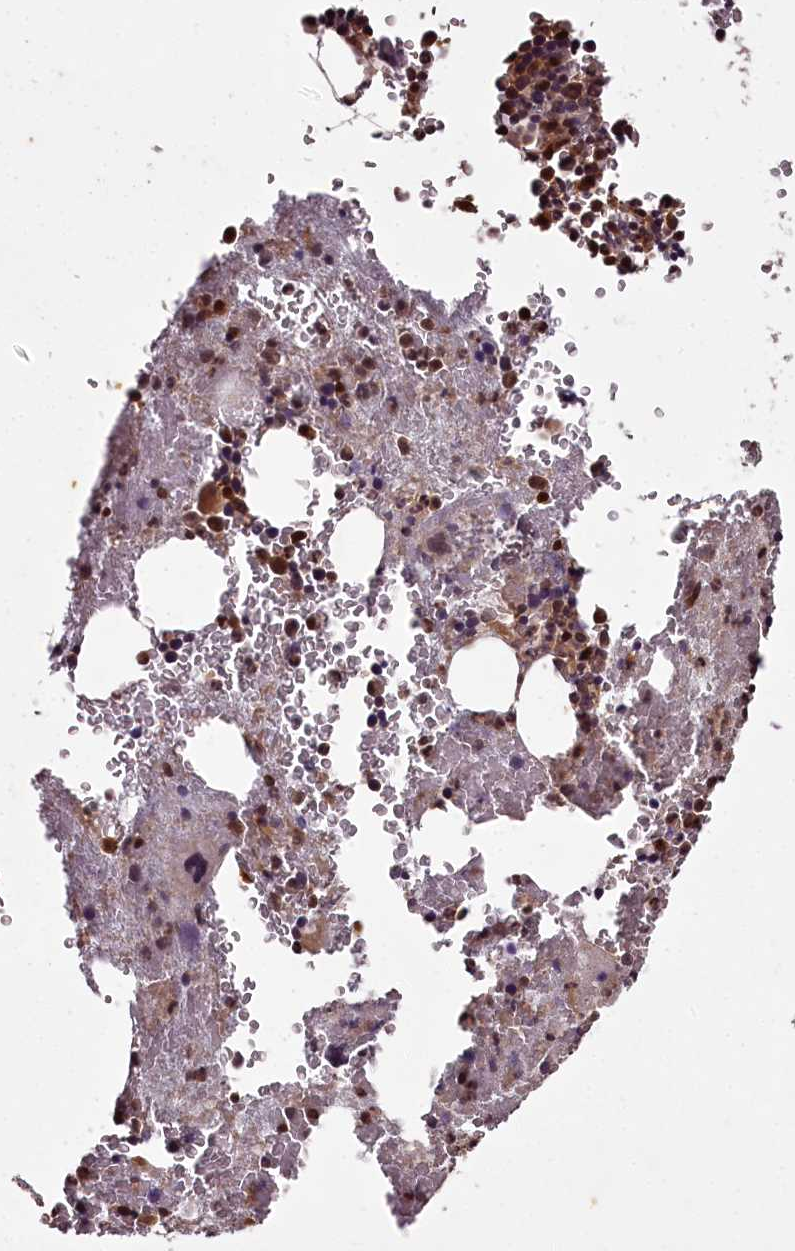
{"staining": {"intensity": "strong", "quantity": ">75%", "location": "cytoplasmic/membranous,nuclear"}, "tissue": "bone marrow", "cell_type": "Hematopoietic cells", "image_type": "normal", "snomed": [{"axis": "morphology", "description": "Normal tissue, NOS"}, {"axis": "topography", "description": "Bone marrow"}], "caption": "Human bone marrow stained with a brown dye exhibits strong cytoplasmic/membranous,nuclear positive staining in approximately >75% of hematopoietic cells.", "gene": "NPRL2", "patient": {"sex": "male", "age": 36}}